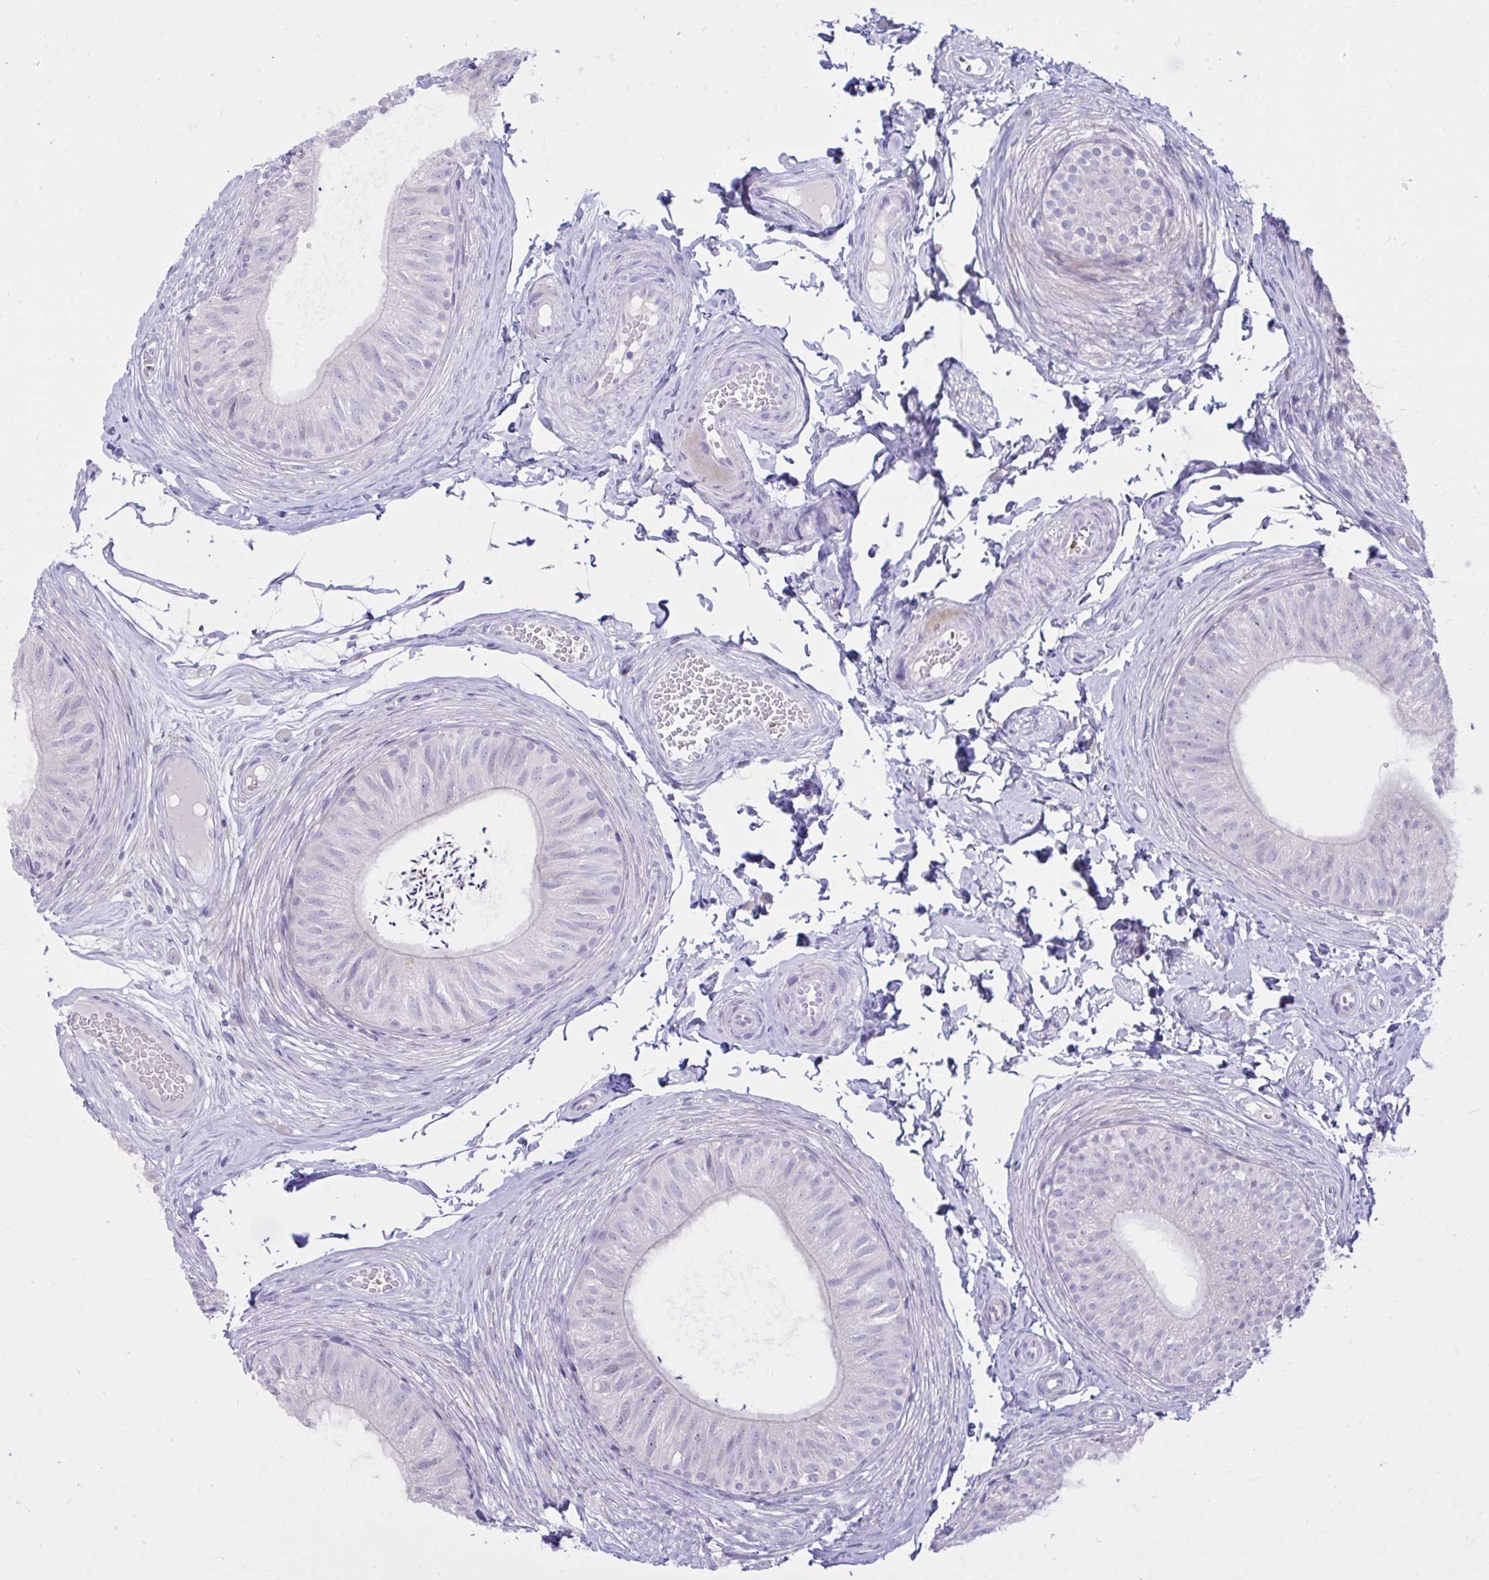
{"staining": {"intensity": "negative", "quantity": "none", "location": "none"}, "tissue": "epididymis", "cell_type": "Glandular cells", "image_type": "normal", "snomed": [{"axis": "morphology", "description": "Normal tissue, NOS"}, {"axis": "topography", "description": "Epididymis, spermatic cord, NOS"}, {"axis": "topography", "description": "Epididymis"}, {"axis": "topography", "description": "Peripheral nerve tissue"}], "caption": "Epididymis stained for a protein using immunohistochemistry demonstrates no positivity glandular cells.", "gene": "PLEKHH1", "patient": {"sex": "male", "age": 29}}